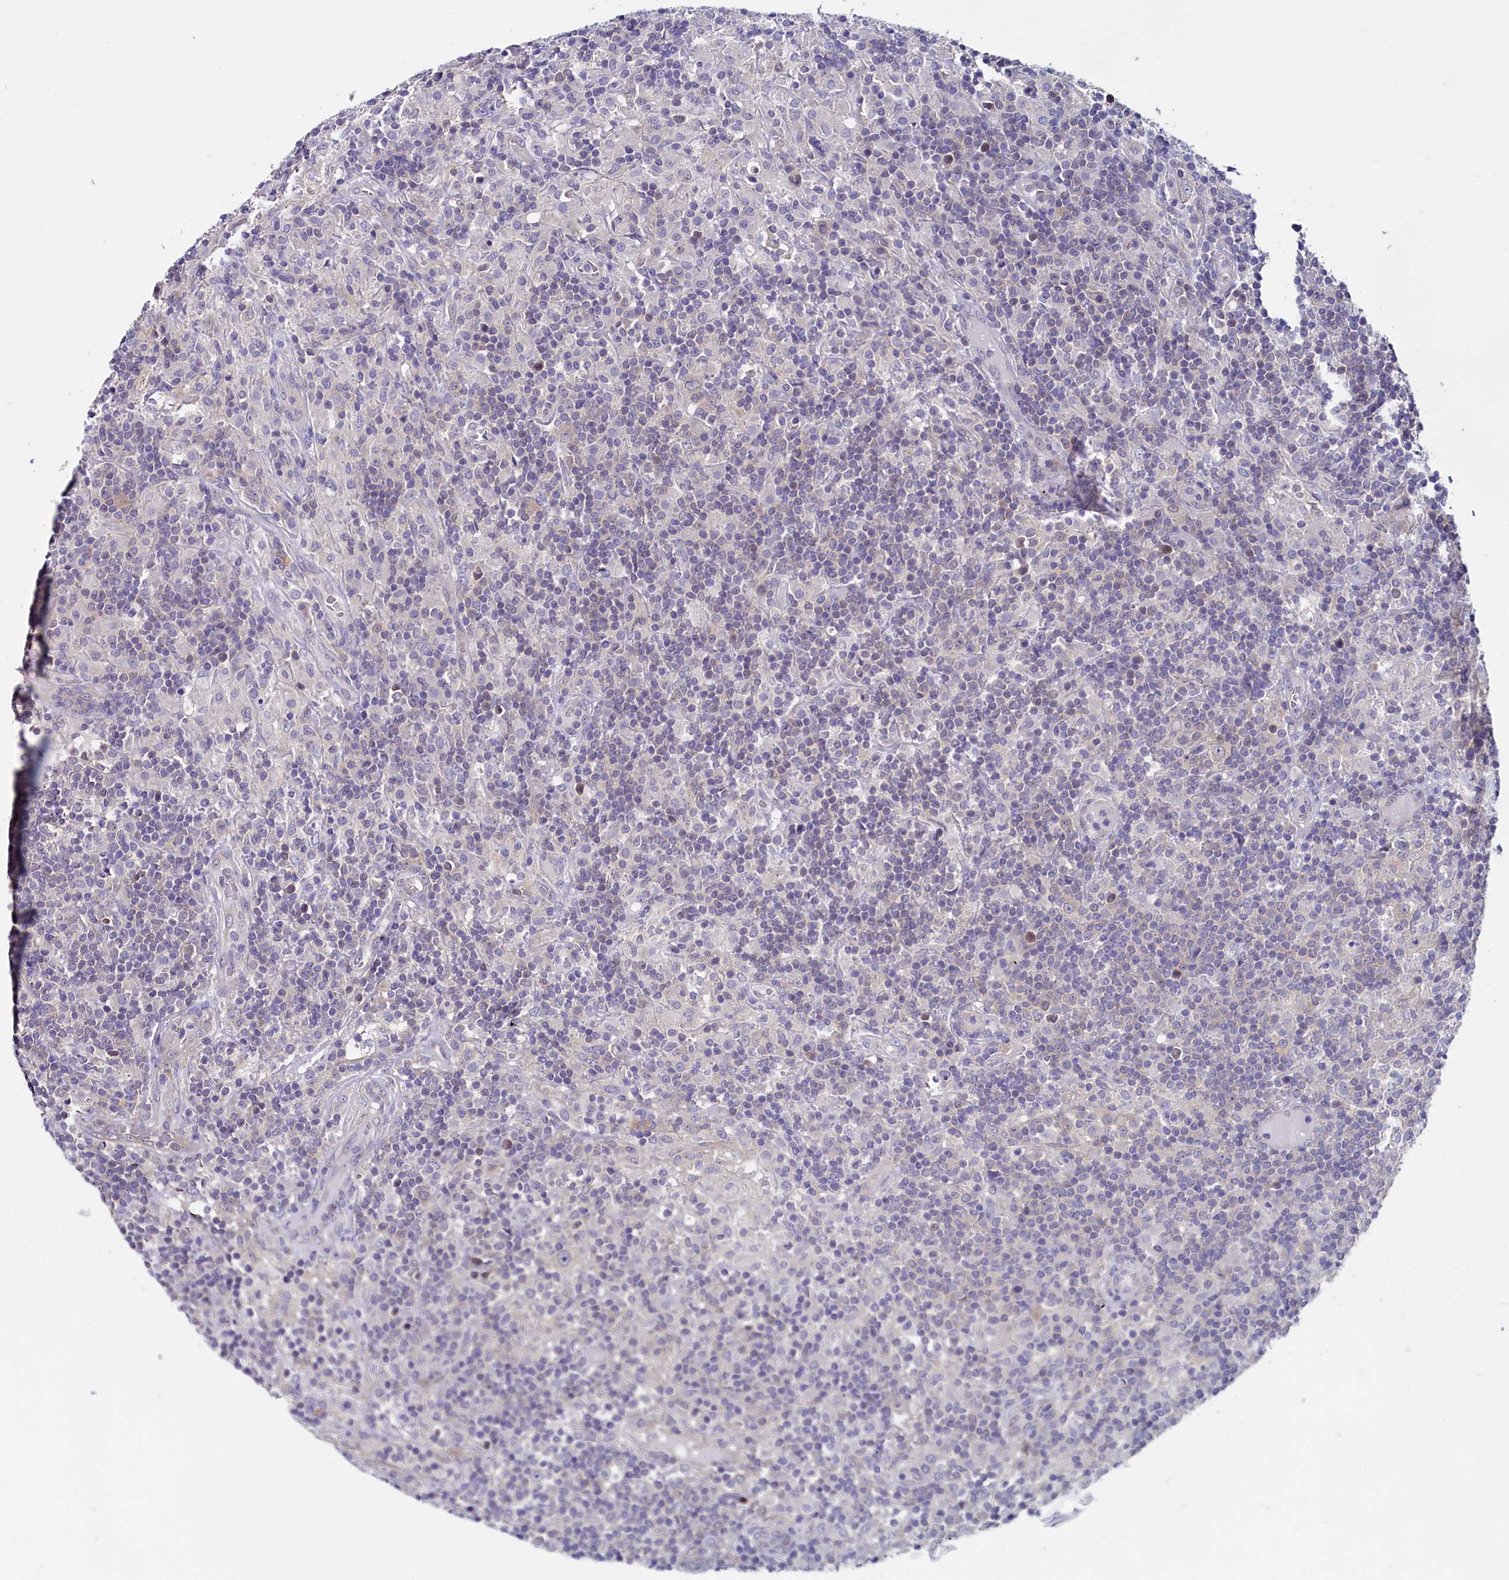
{"staining": {"intensity": "negative", "quantity": "none", "location": "none"}, "tissue": "lymphoma", "cell_type": "Tumor cells", "image_type": "cancer", "snomed": [{"axis": "morphology", "description": "Hodgkin's disease, NOS"}, {"axis": "topography", "description": "Lymph node"}], "caption": "IHC of human Hodgkin's disease shows no expression in tumor cells.", "gene": "CIAPIN1", "patient": {"sex": "male", "age": 70}}